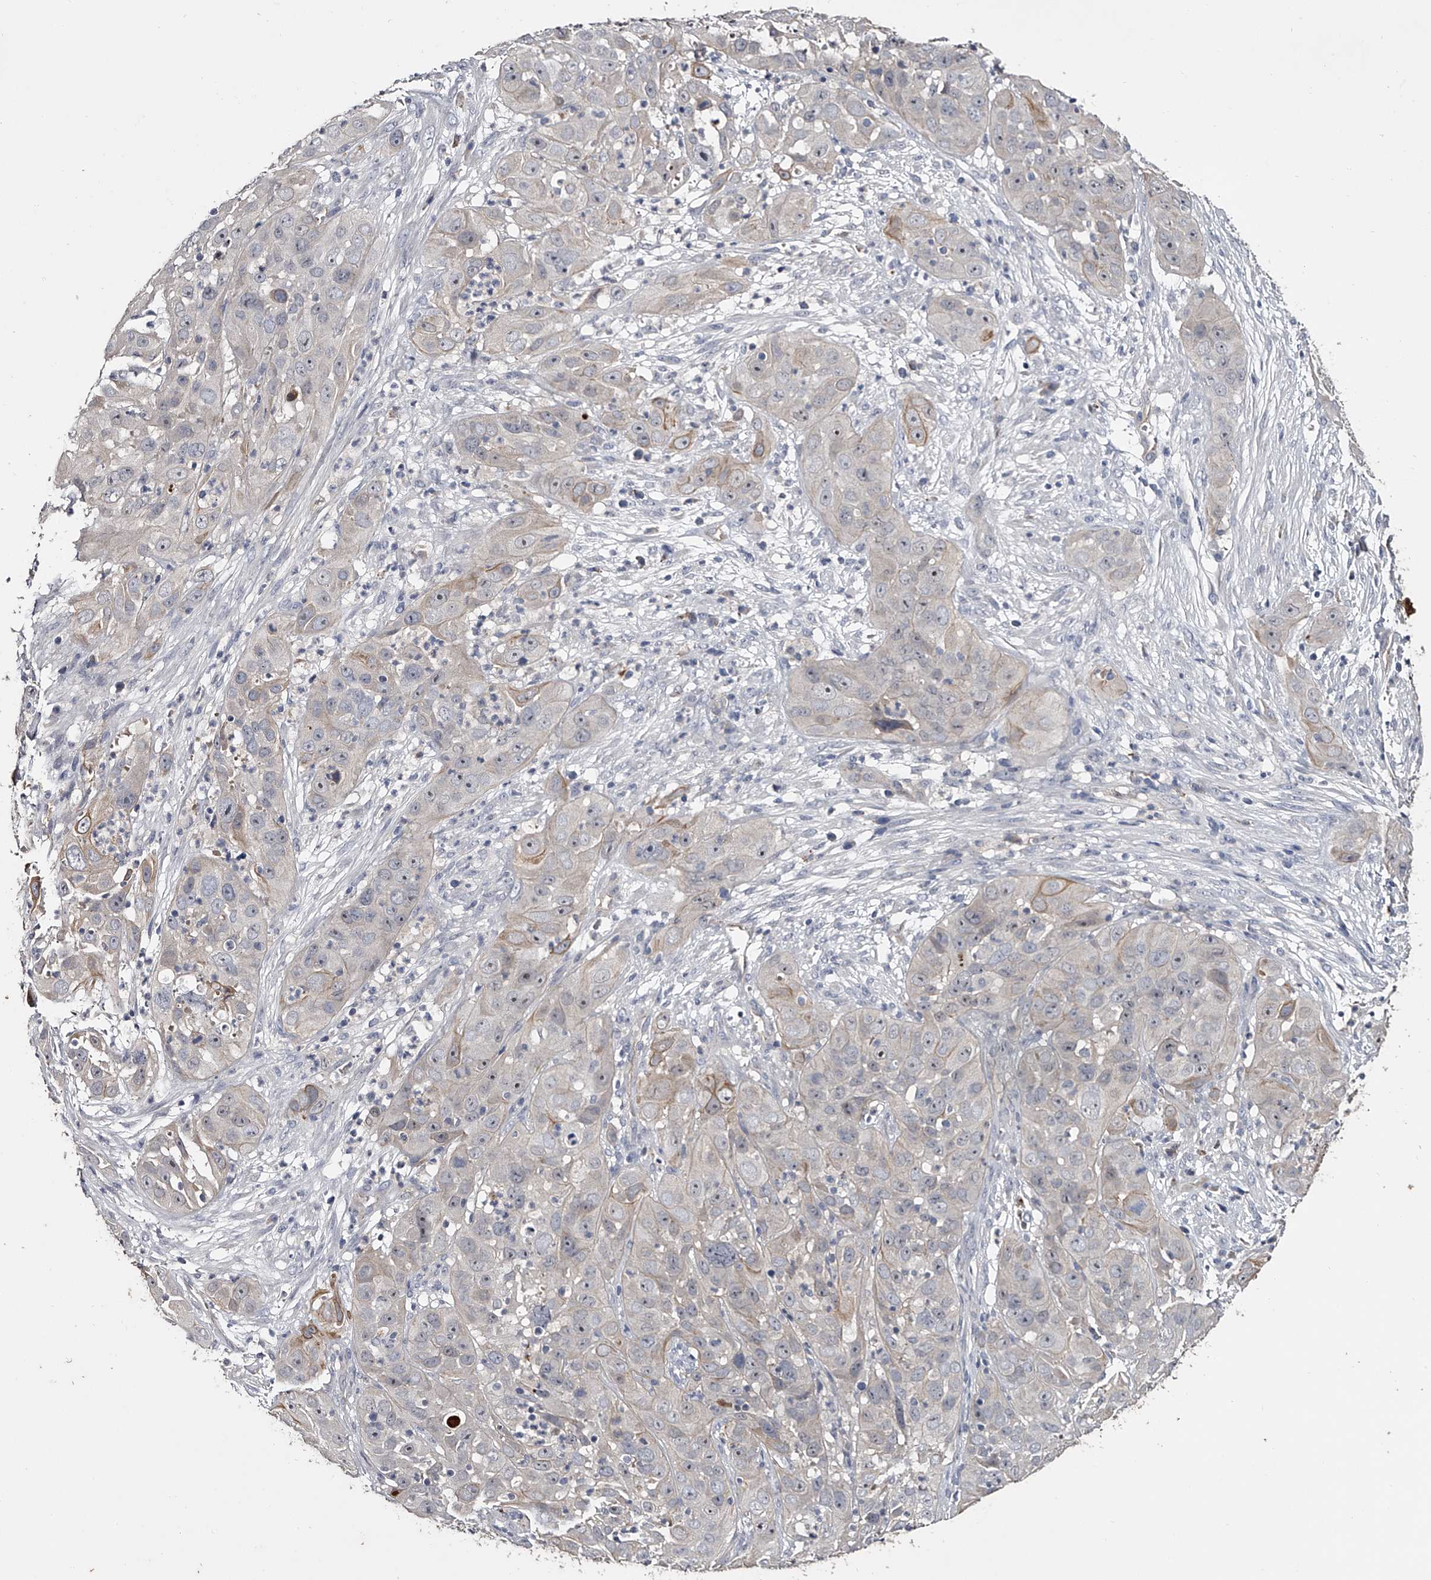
{"staining": {"intensity": "moderate", "quantity": "<25%", "location": "cytoplasmic/membranous"}, "tissue": "cervical cancer", "cell_type": "Tumor cells", "image_type": "cancer", "snomed": [{"axis": "morphology", "description": "Squamous cell carcinoma, NOS"}, {"axis": "topography", "description": "Cervix"}], "caption": "Cervical cancer stained with a brown dye shows moderate cytoplasmic/membranous positive positivity in approximately <25% of tumor cells.", "gene": "MDN1", "patient": {"sex": "female", "age": 32}}